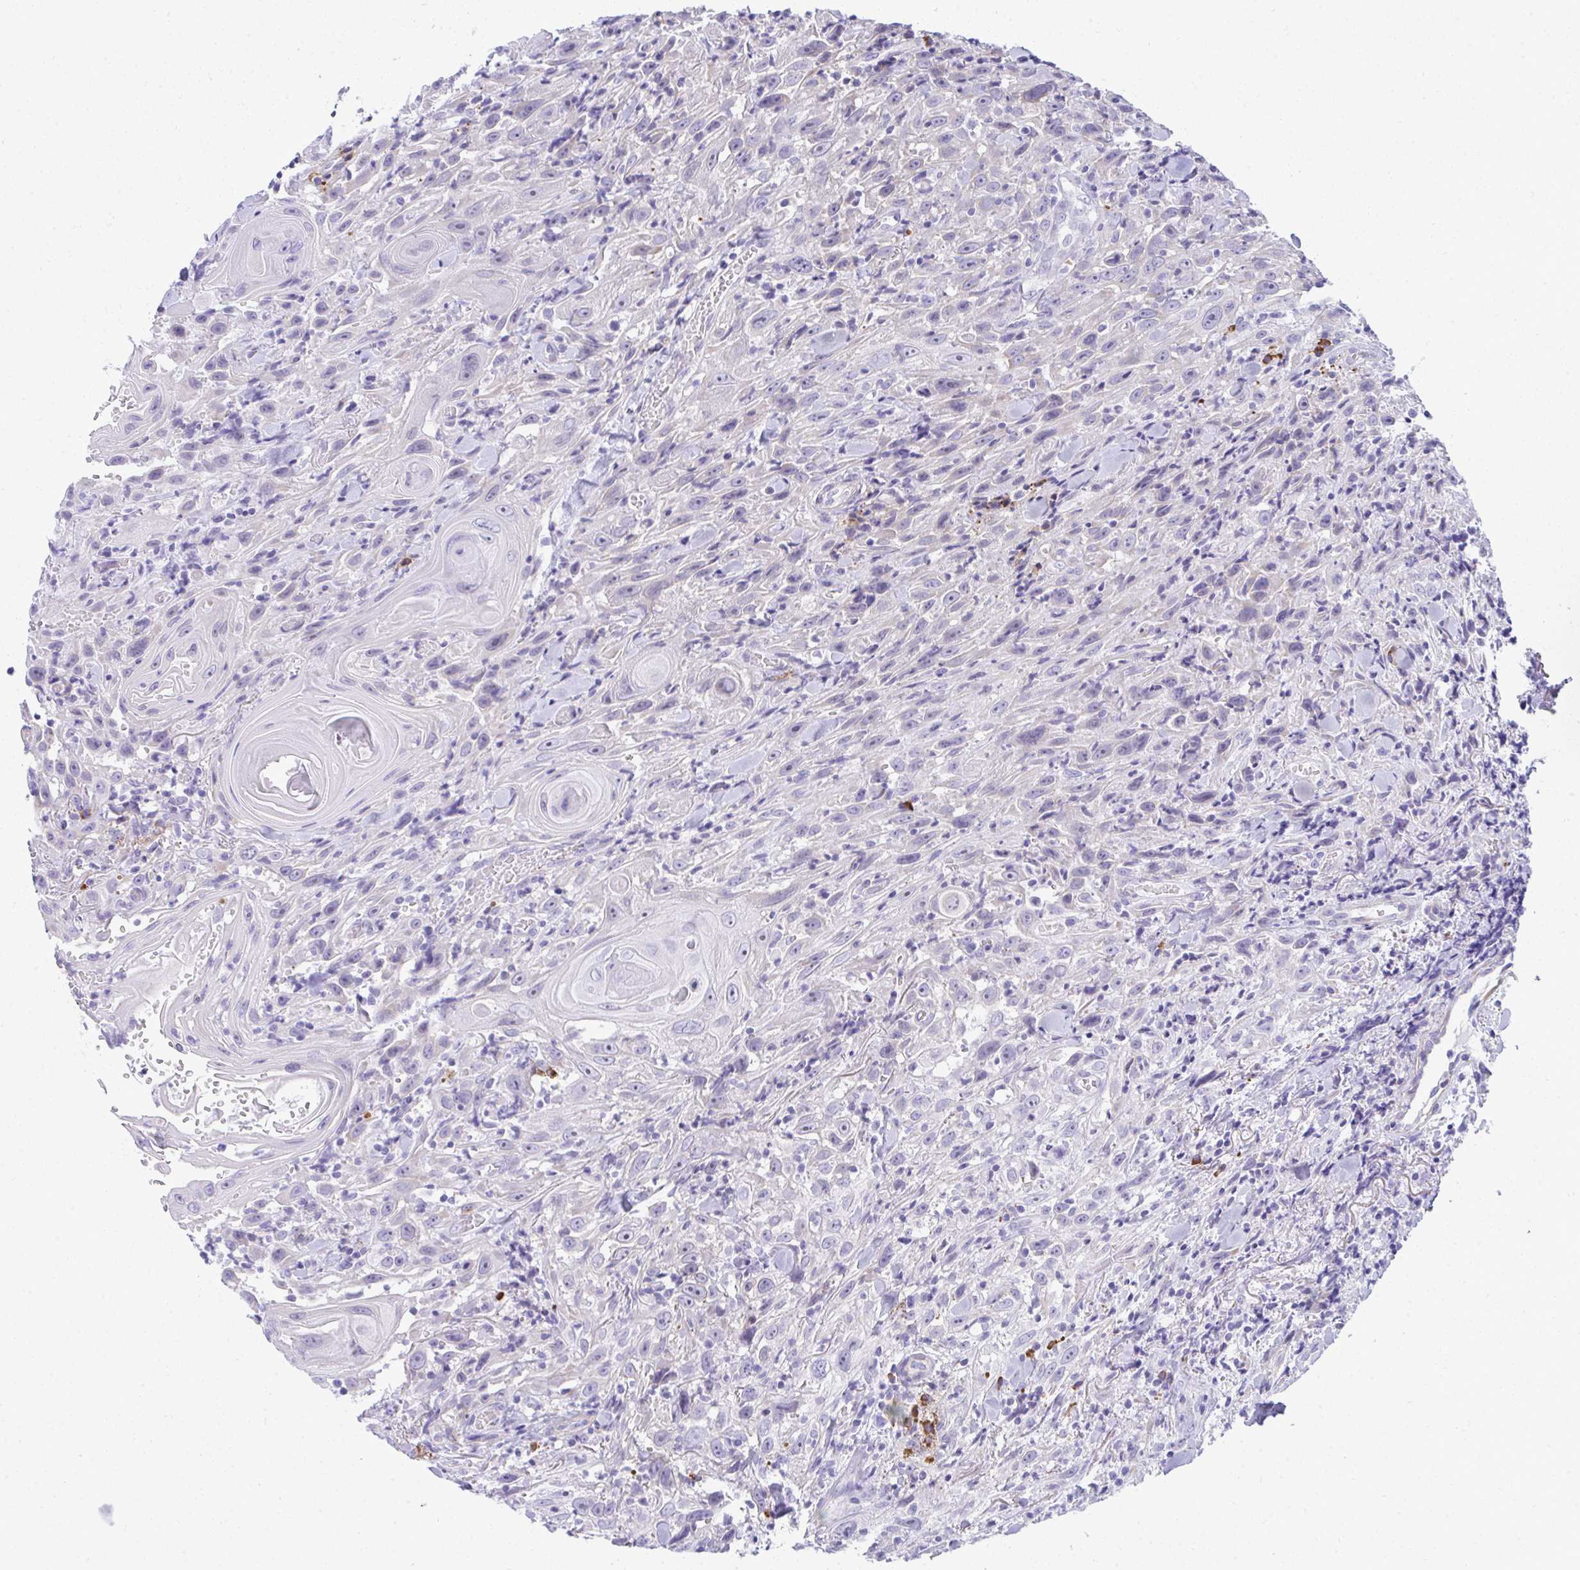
{"staining": {"intensity": "negative", "quantity": "none", "location": "none"}, "tissue": "head and neck cancer", "cell_type": "Tumor cells", "image_type": "cancer", "snomed": [{"axis": "morphology", "description": "Squamous cell carcinoma, NOS"}, {"axis": "topography", "description": "Head-Neck"}], "caption": "Protein analysis of head and neck squamous cell carcinoma displays no significant expression in tumor cells. Nuclei are stained in blue.", "gene": "PUS7L", "patient": {"sex": "female", "age": 95}}